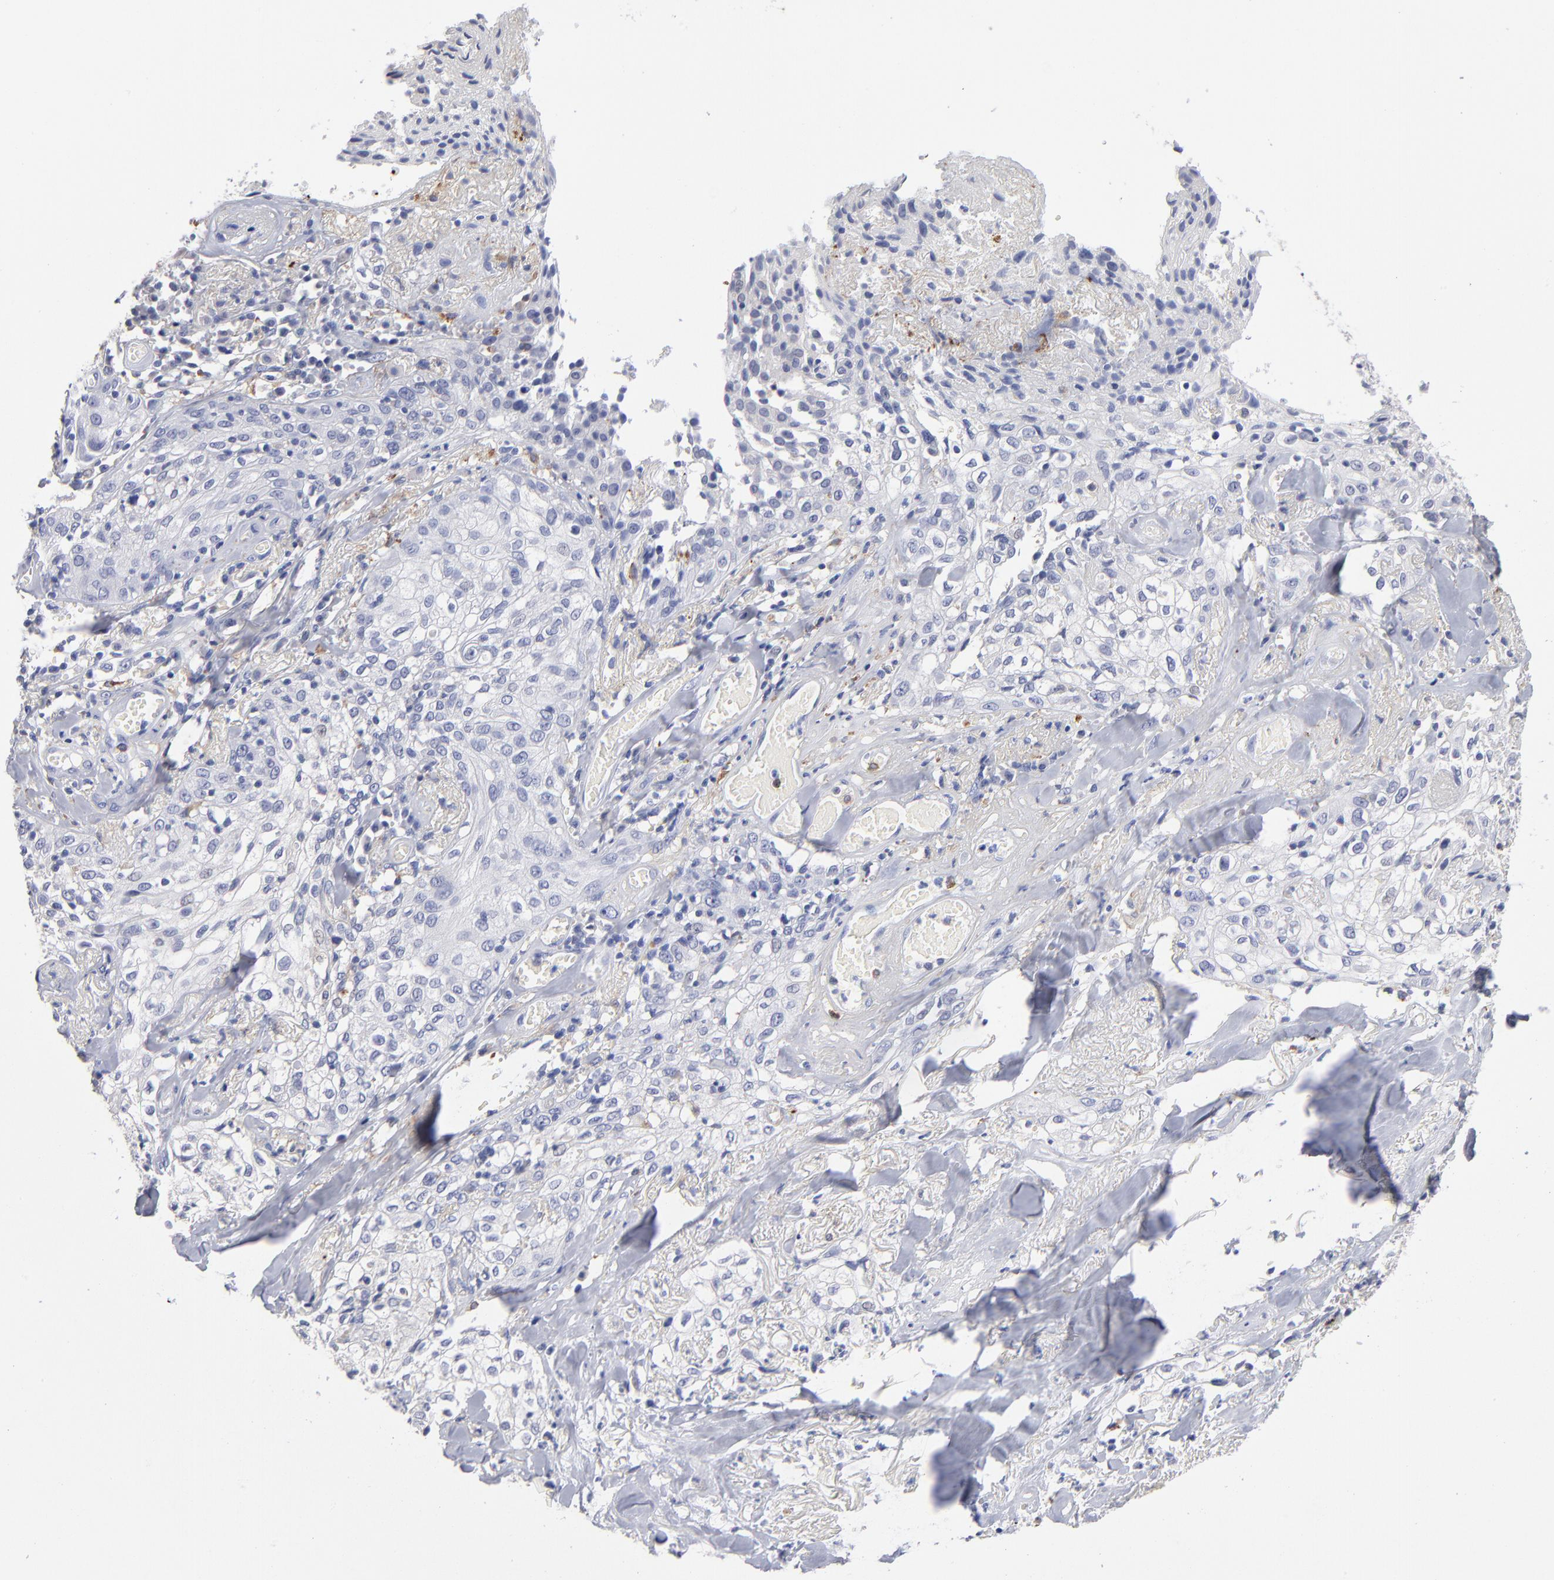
{"staining": {"intensity": "negative", "quantity": "none", "location": "none"}, "tissue": "skin cancer", "cell_type": "Tumor cells", "image_type": "cancer", "snomed": [{"axis": "morphology", "description": "Squamous cell carcinoma, NOS"}, {"axis": "topography", "description": "Skin"}], "caption": "A high-resolution micrograph shows immunohistochemistry (IHC) staining of squamous cell carcinoma (skin), which displays no significant staining in tumor cells.", "gene": "CD180", "patient": {"sex": "male", "age": 65}}